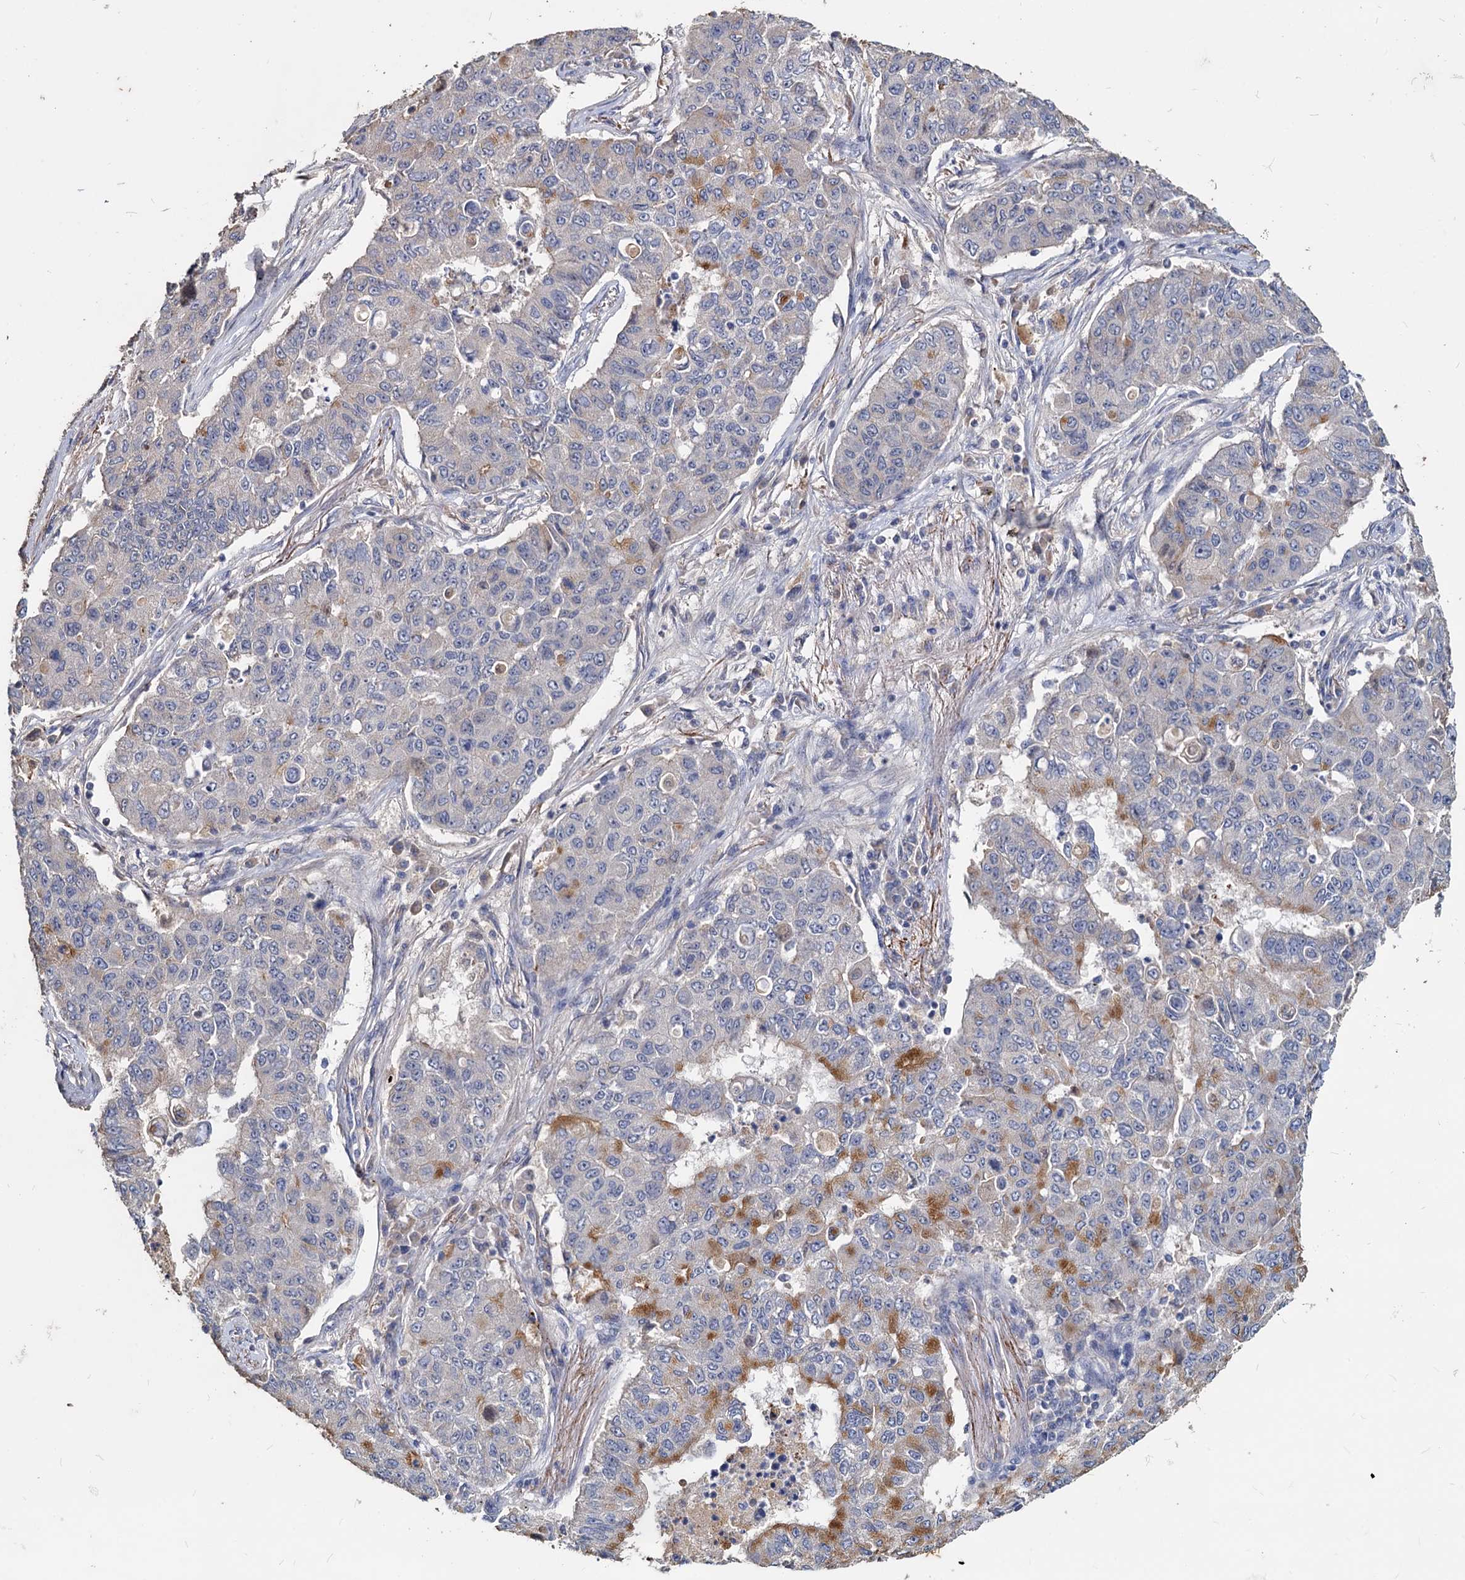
{"staining": {"intensity": "negative", "quantity": "none", "location": "none"}, "tissue": "lung cancer", "cell_type": "Tumor cells", "image_type": "cancer", "snomed": [{"axis": "morphology", "description": "Squamous cell carcinoma, NOS"}, {"axis": "topography", "description": "Lung"}], "caption": "Human lung cancer (squamous cell carcinoma) stained for a protein using immunohistochemistry demonstrates no staining in tumor cells.", "gene": "DEPDC4", "patient": {"sex": "male", "age": 74}}